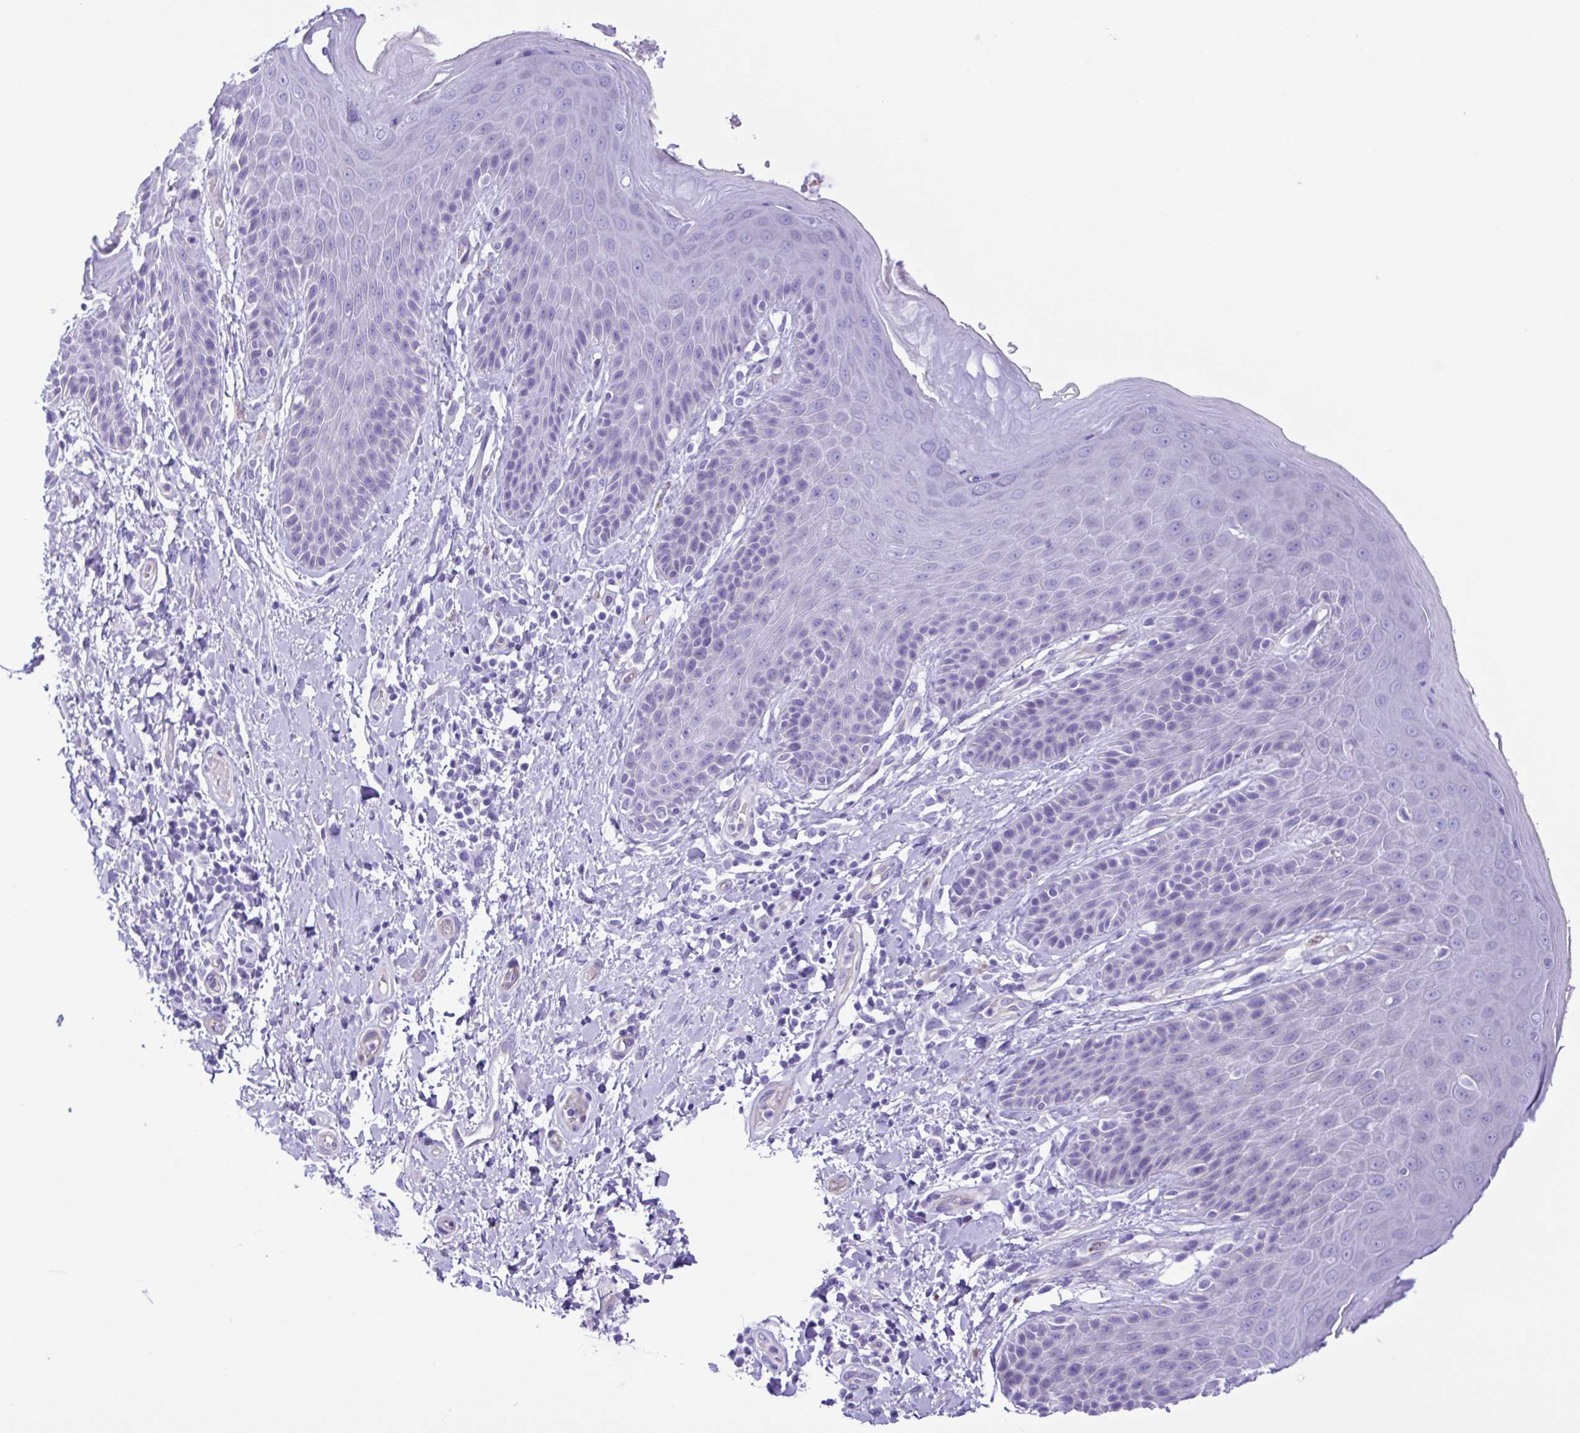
{"staining": {"intensity": "negative", "quantity": "none", "location": "none"}, "tissue": "skin", "cell_type": "Epidermal cells", "image_type": "normal", "snomed": [{"axis": "morphology", "description": "Normal tissue, NOS"}, {"axis": "topography", "description": "Anal"}, {"axis": "topography", "description": "Peripheral nerve tissue"}], "caption": "This is a photomicrograph of IHC staining of unremarkable skin, which shows no expression in epidermal cells.", "gene": "CYP11A1", "patient": {"sex": "male", "age": 51}}